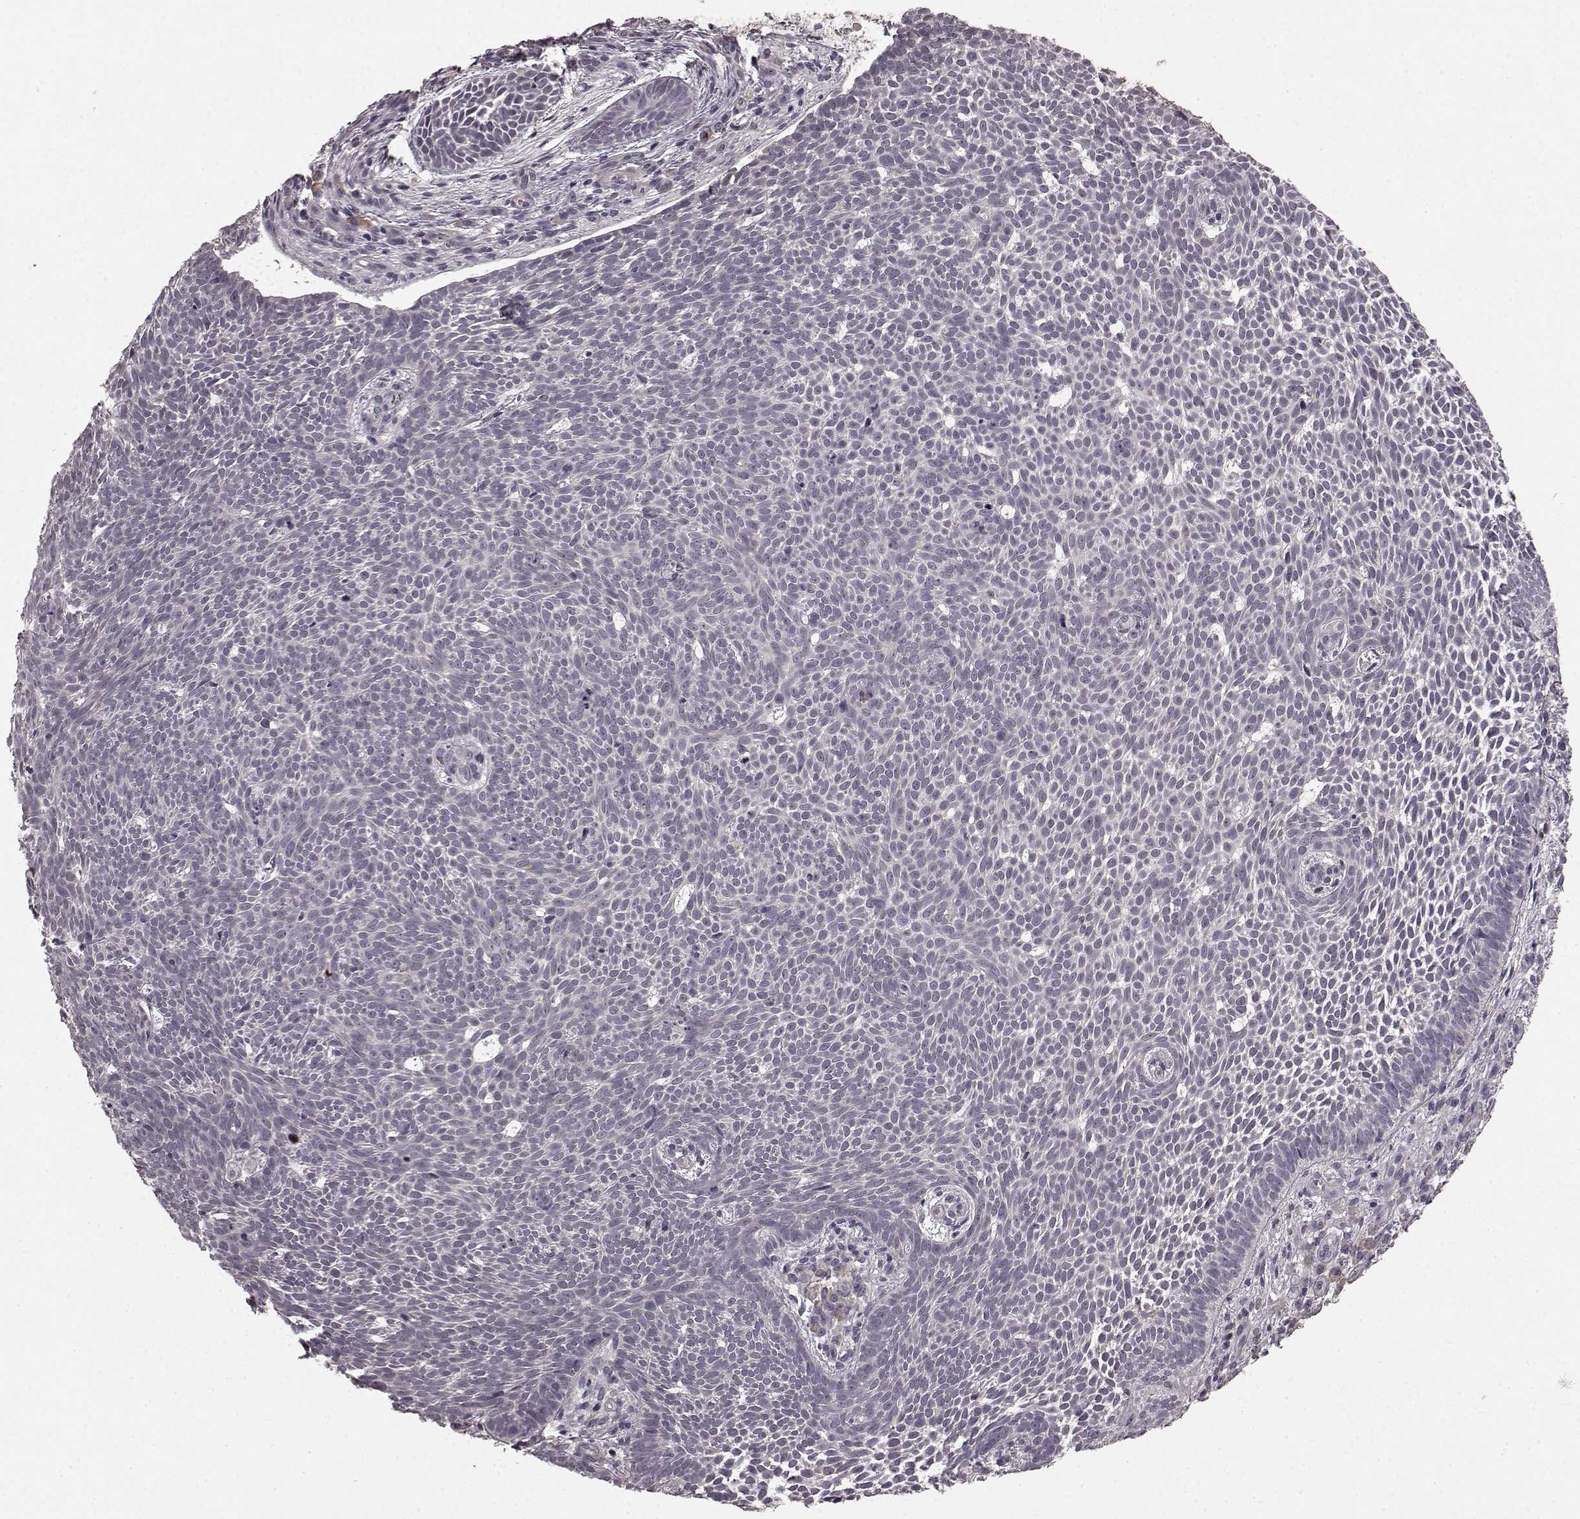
{"staining": {"intensity": "negative", "quantity": "none", "location": "none"}, "tissue": "skin cancer", "cell_type": "Tumor cells", "image_type": "cancer", "snomed": [{"axis": "morphology", "description": "Basal cell carcinoma"}, {"axis": "topography", "description": "Skin"}], "caption": "IHC of skin cancer (basal cell carcinoma) reveals no expression in tumor cells. (Stains: DAB (3,3'-diaminobenzidine) immunohistochemistry (IHC) with hematoxylin counter stain, Microscopy: brightfield microscopy at high magnification).", "gene": "SLC22A18", "patient": {"sex": "male", "age": 59}}